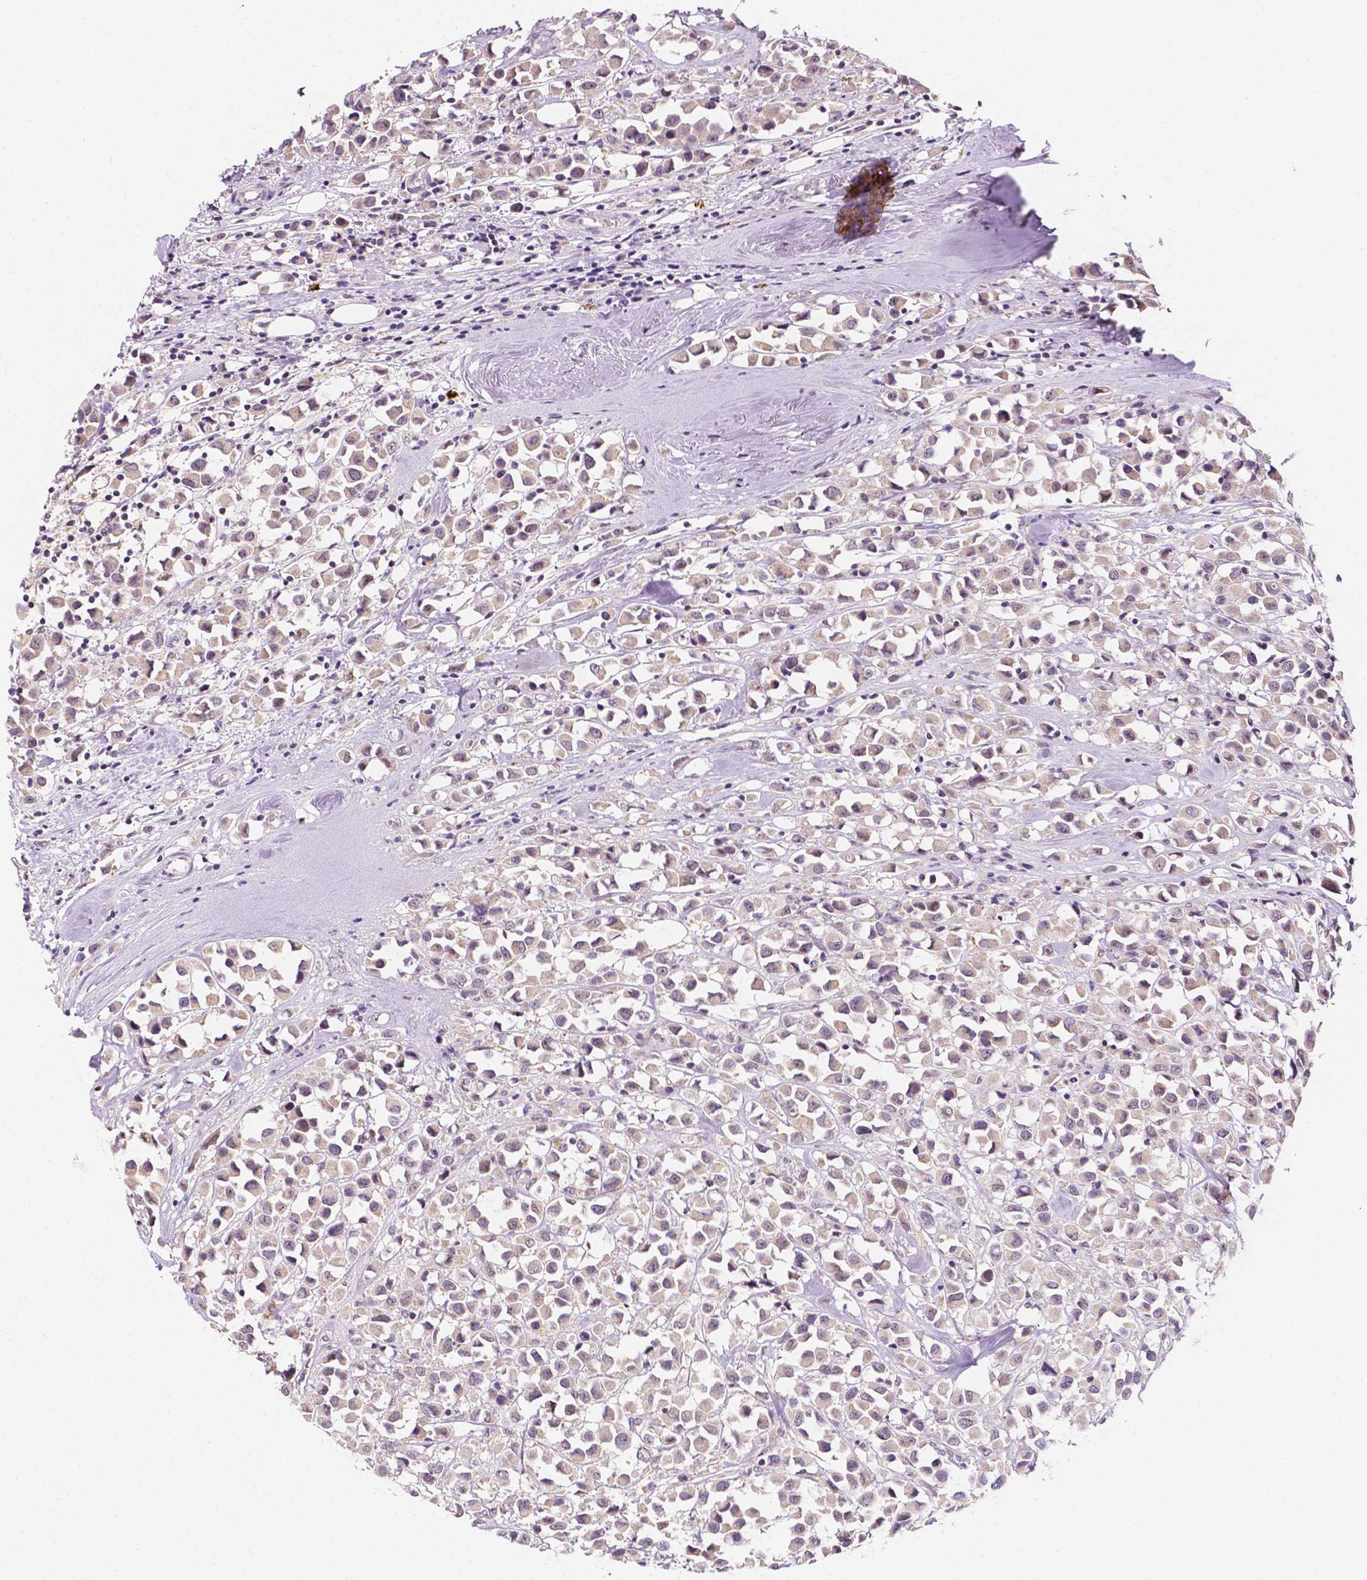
{"staining": {"intensity": "weak", "quantity": "25%-75%", "location": "cytoplasmic/membranous"}, "tissue": "breast cancer", "cell_type": "Tumor cells", "image_type": "cancer", "snomed": [{"axis": "morphology", "description": "Duct carcinoma"}, {"axis": "topography", "description": "Breast"}], "caption": "Breast cancer (intraductal carcinoma) tissue demonstrates weak cytoplasmic/membranous staining in approximately 25%-75% of tumor cells", "gene": "SIRT2", "patient": {"sex": "female", "age": 61}}